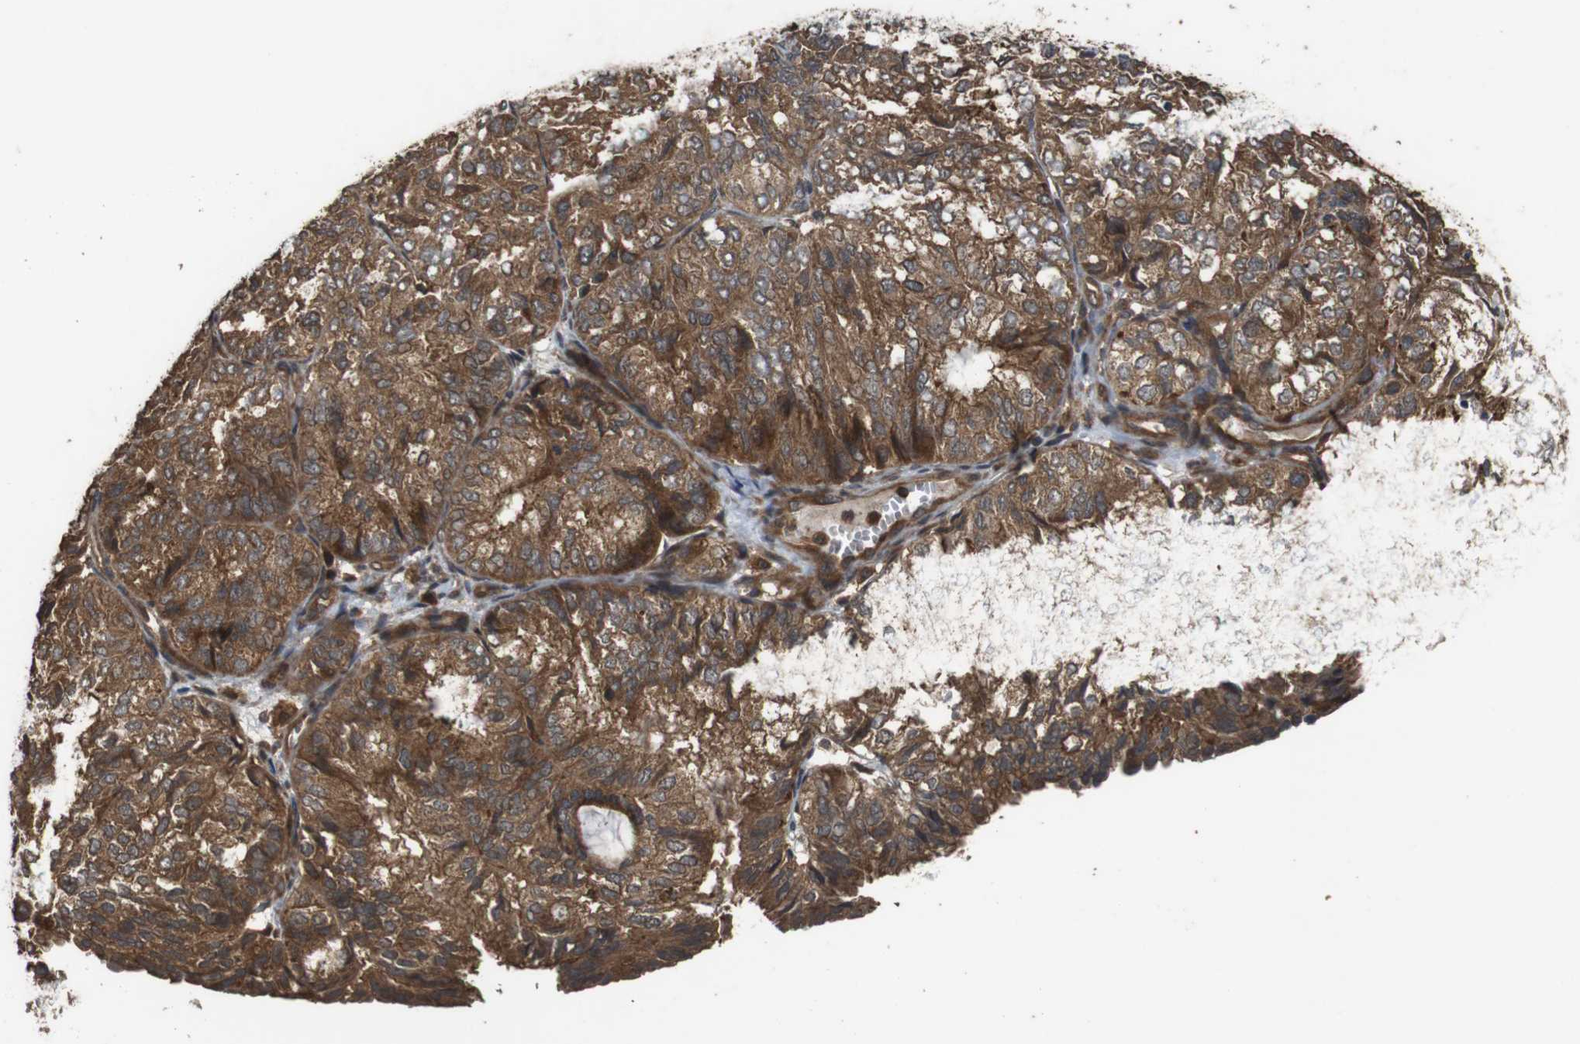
{"staining": {"intensity": "strong", "quantity": ">75%", "location": "cytoplasmic/membranous"}, "tissue": "endometrial cancer", "cell_type": "Tumor cells", "image_type": "cancer", "snomed": [{"axis": "morphology", "description": "Adenocarcinoma, NOS"}, {"axis": "topography", "description": "Uterus"}], "caption": "This is a photomicrograph of immunohistochemistry staining of endometrial cancer (adenocarcinoma), which shows strong staining in the cytoplasmic/membranous of tumor cells.", "gene": "BAG4", "patient": {"sex": "female", "age": 60}}